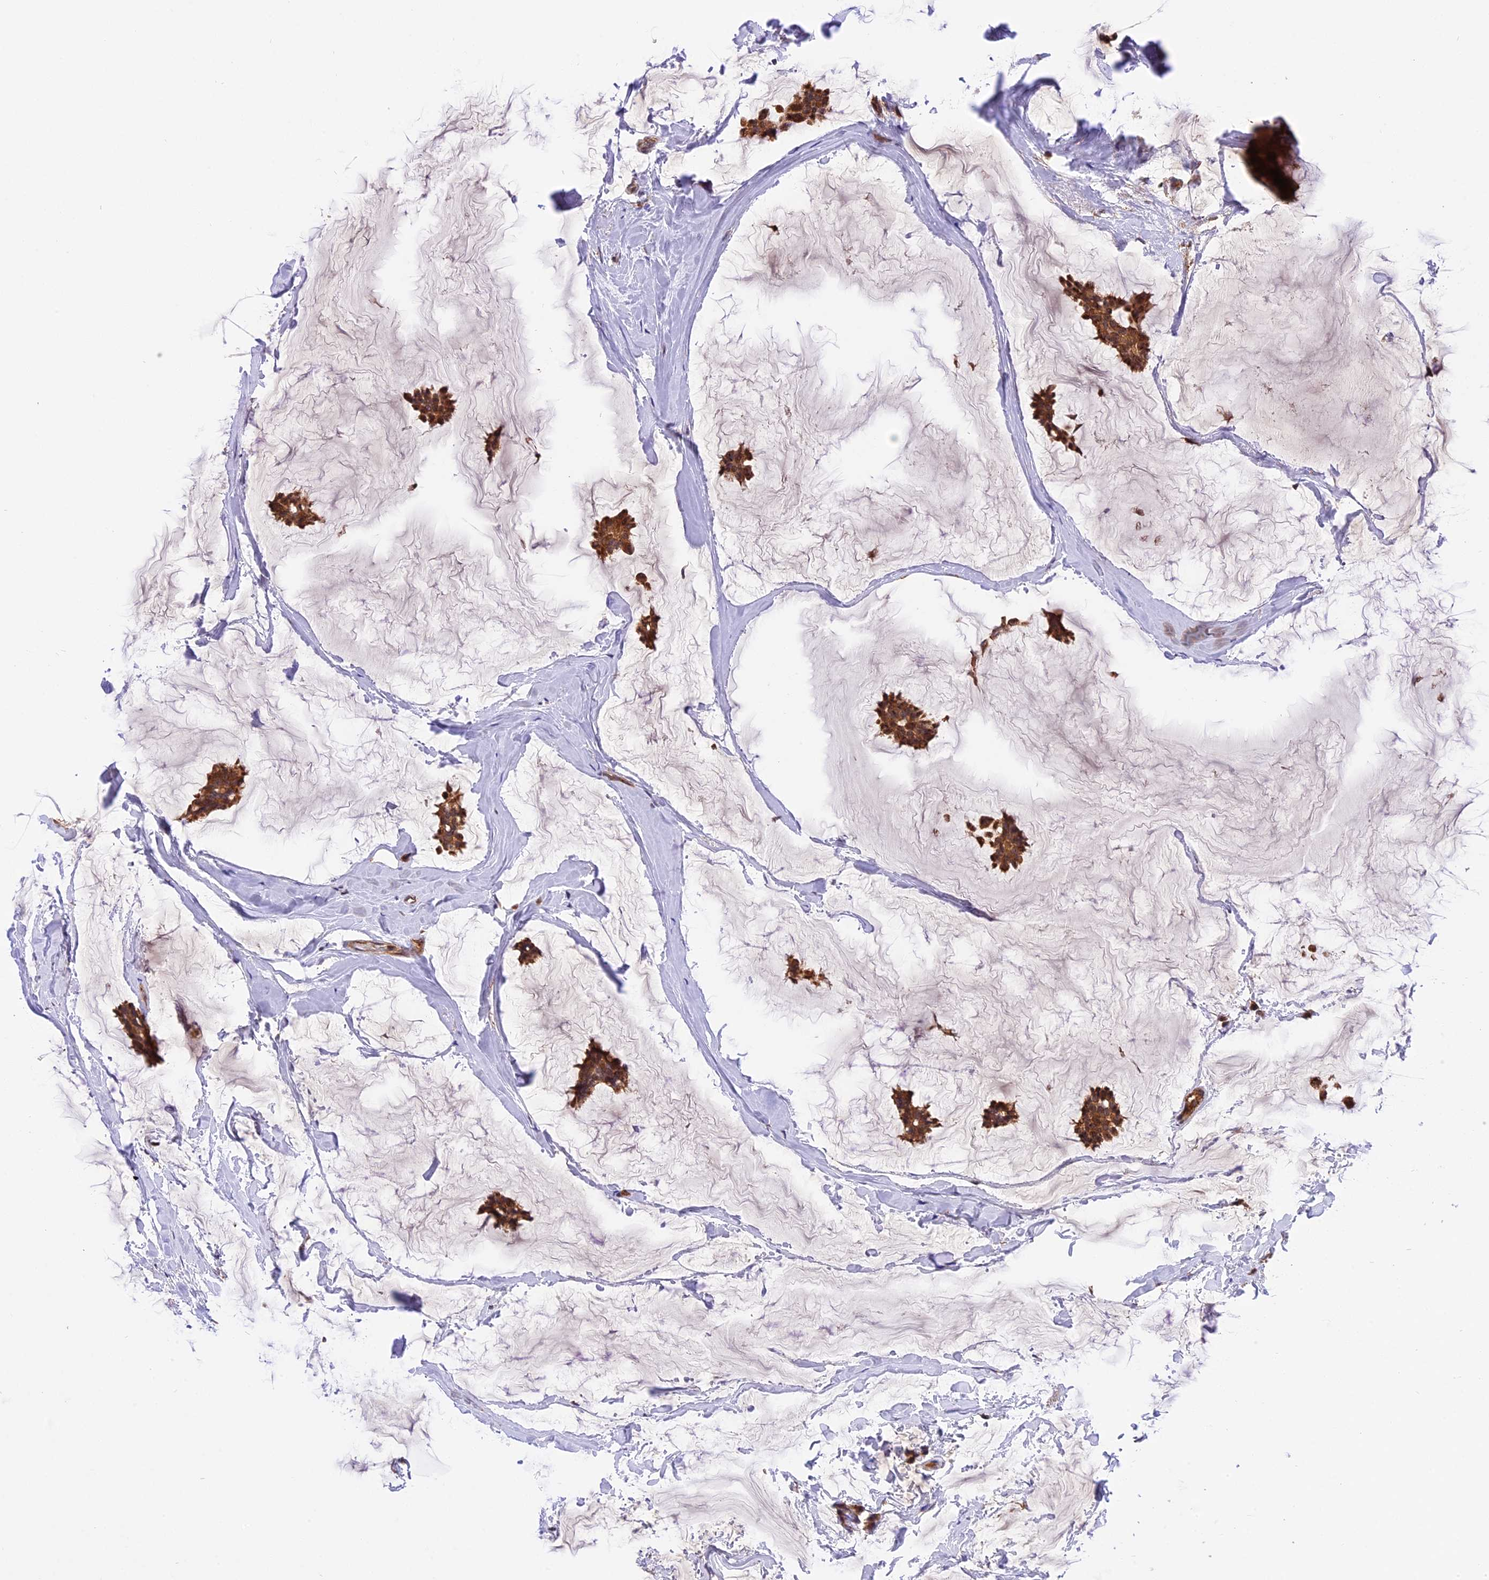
{"staining": {"intensity": "moderate", "quantity": ">75%", "location": "cytoplasmic/membranous"}, "tissue": "breast cancer", "cell_type": "Tumor cells", "image_type": "cancer", "snomed": [{"axis": "morphology", "description": "Duct carcinoma"}, {"axis": "topography", "description": "Breast"}], "caption": "Tumor cells reveal medium levels of moderate cytoplasmic/membranous positivity in about >75% of cells in breast cancer (infiltrating ductal carcinoma). (DAB (3,3'-diaminobenzidine) = brown stain, brightfield microscopy at high magnification).", "gene": "PEX3", "patient": {"sex": "female", "age": 93}}